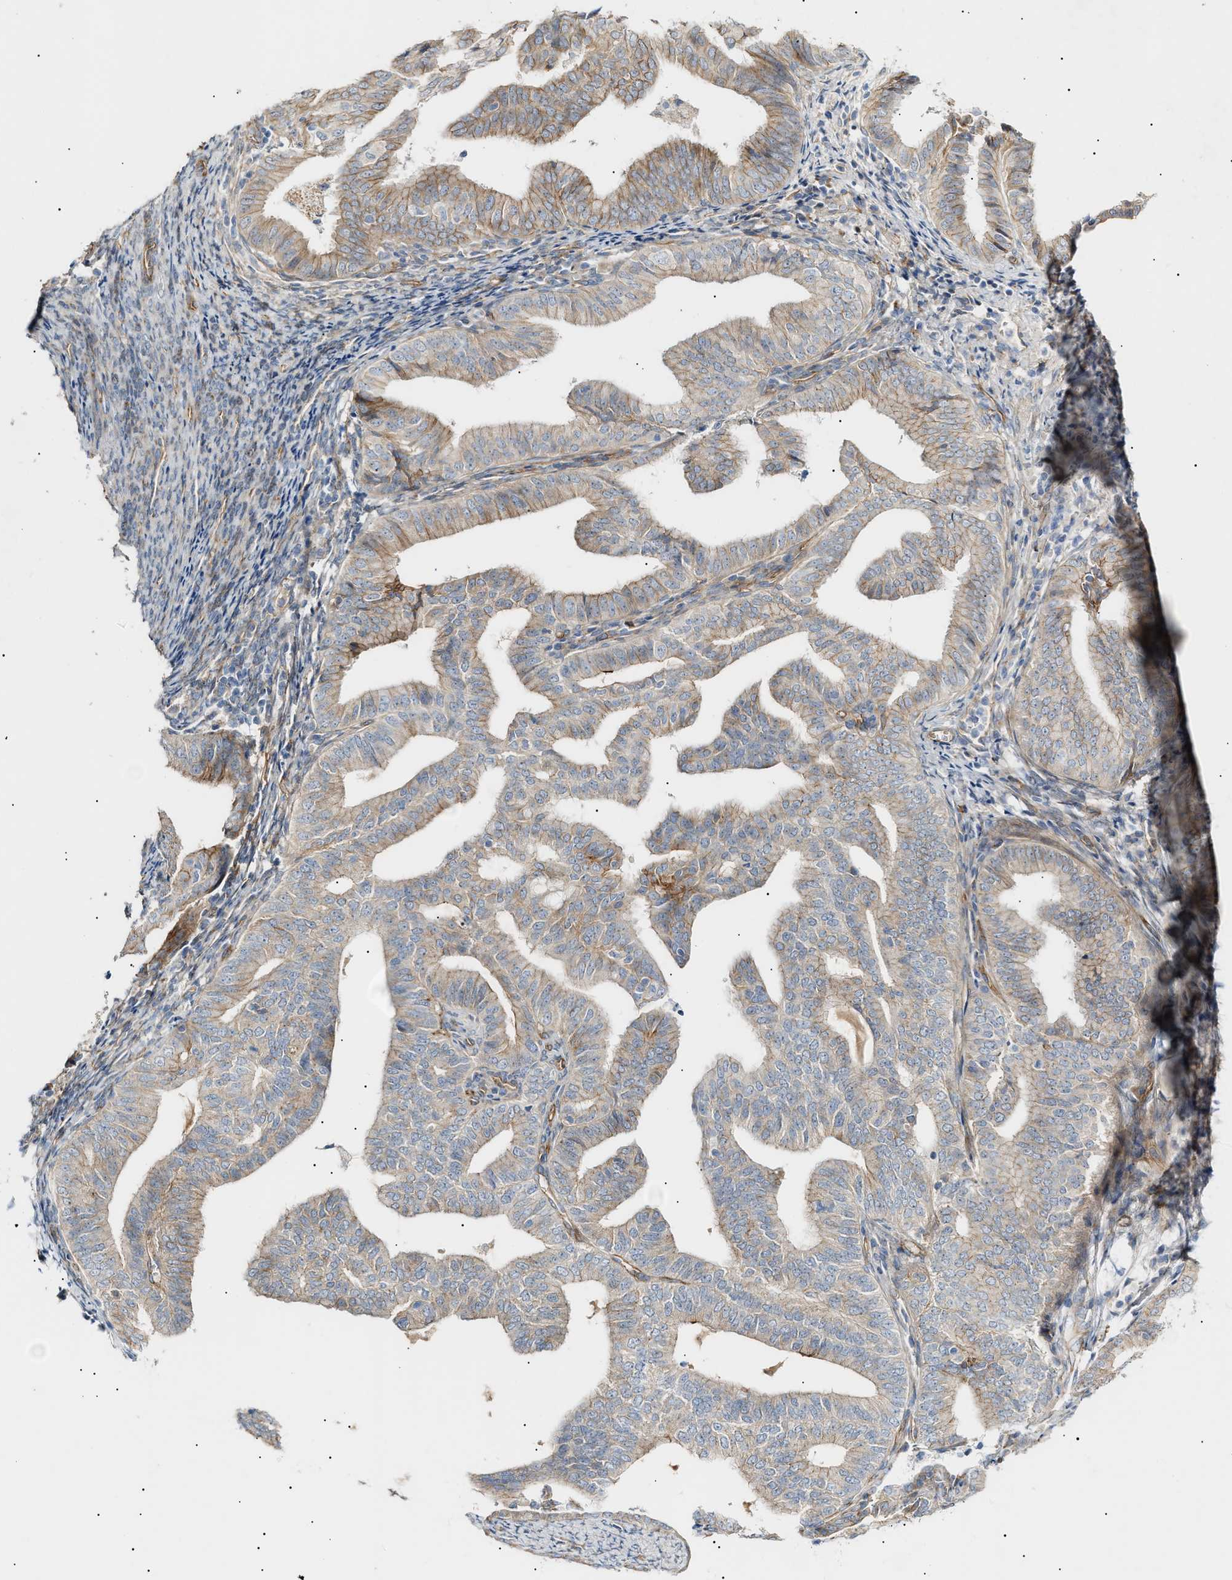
{"staining": {"intensity": "weak", "quantity": "25%-75%", "location": "cytoplasmic/membranous"}, "tissue": "endometrial cancer", "cell_type": "Tumor cells", "image_type": "cancer", "snomed": [{"axis": "morphology", "description": "Adenocarcinoma, NOS"}, {"axis": "topography", "description": "Endometrium"}], "caption": "A high-resolution photomicrograph shows immunohistochemistry staining of endometrial cancer (adenocarcinoma), which reveals weak cytoplasmic/membranous staining in about 25%-75% of tumor cells.", "gene": "ZFHX2", "patient": {"sex": "female", "age": 58}}